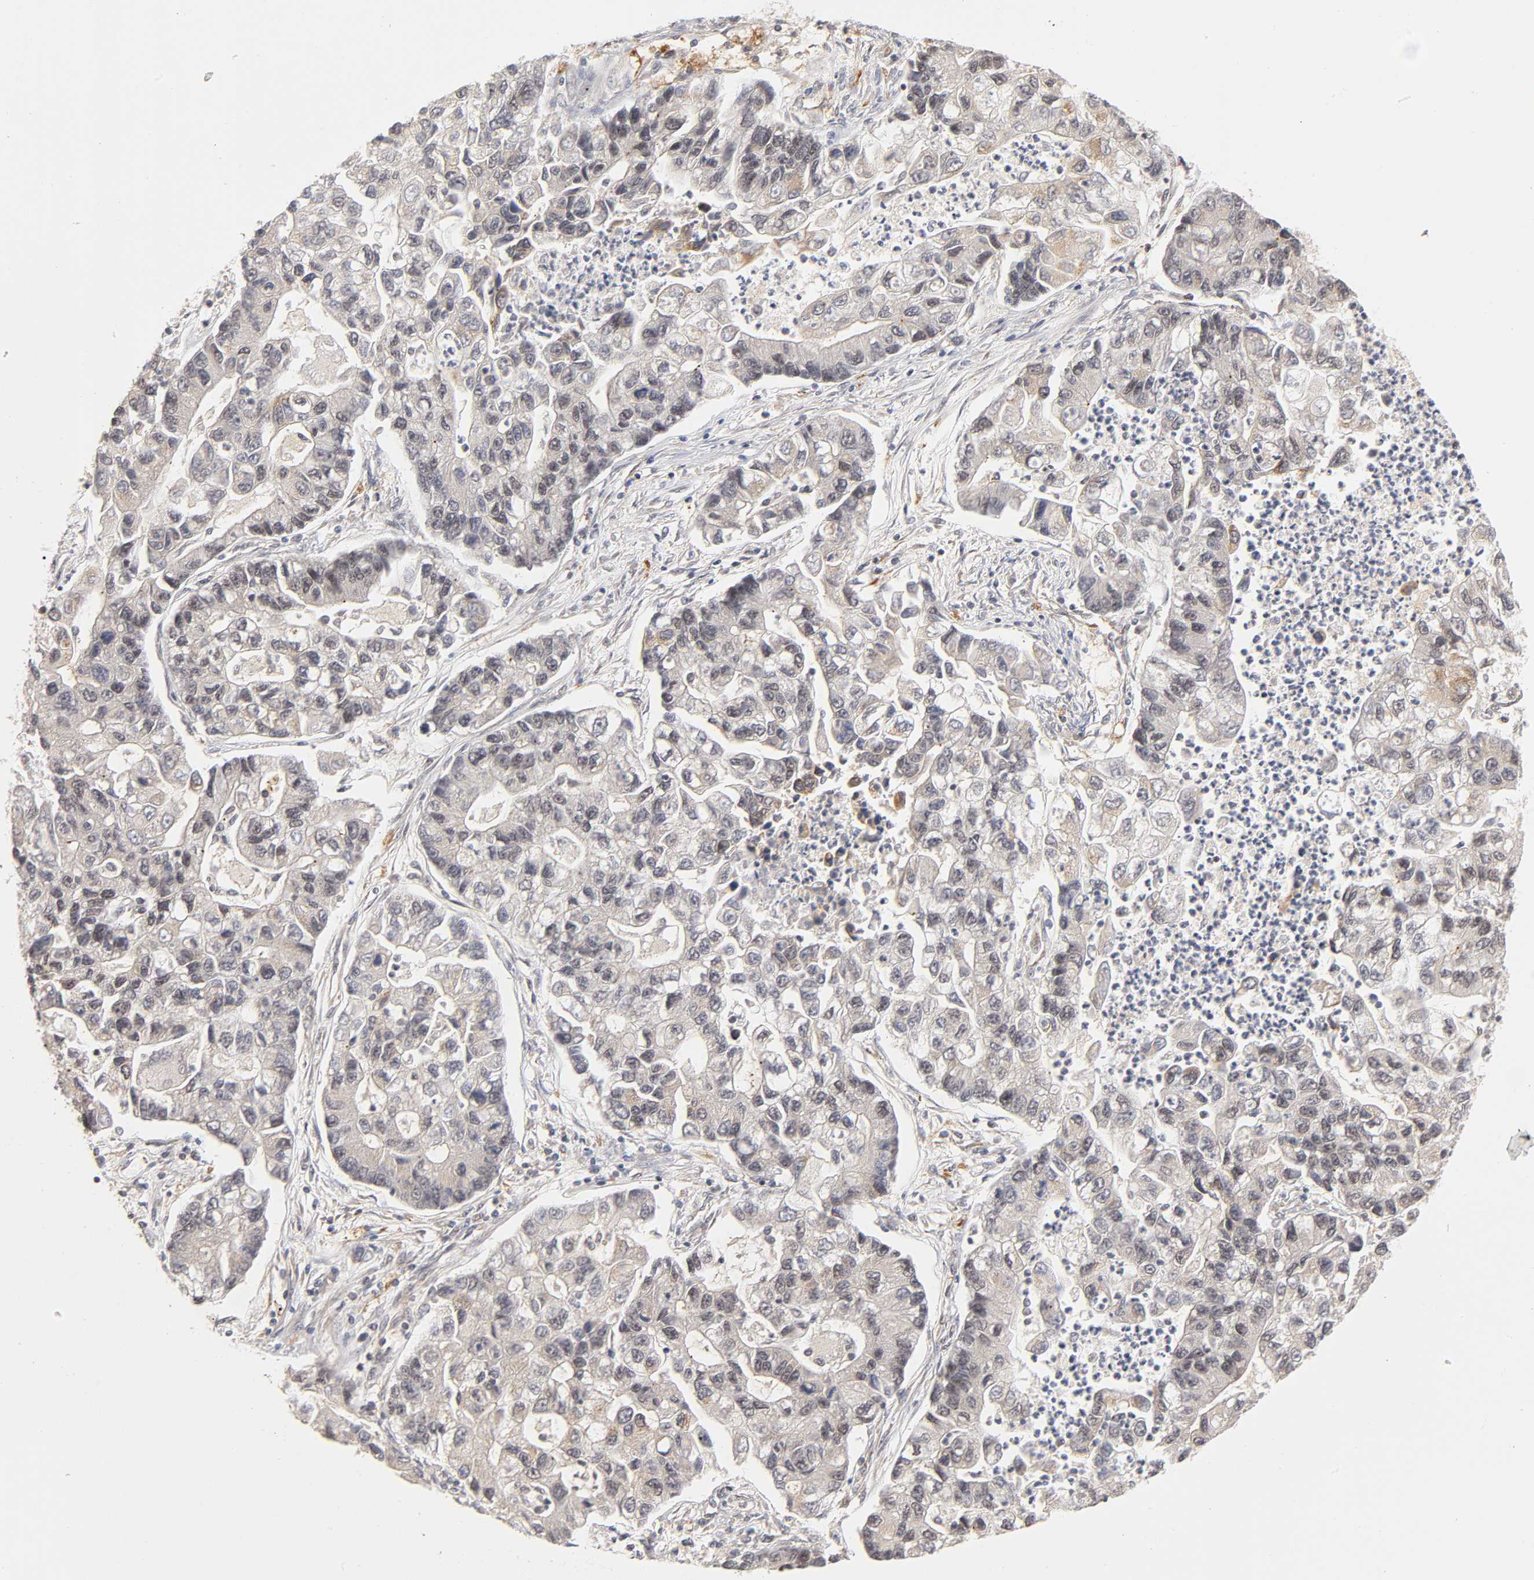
{"staining": {"intensity": "negative", "quantity": "none", "location": "none"}, "tissue": "lung cancer", "cell_type": "Tumor cells", "image_type": "cancer", "snomed": [{"axis": "morphology", "description": "Adenocarcinoma, NOS"}, {"axis": "topography", "description": "Lung"}], "caption": "High magnification brightfield microscopy of lung adenocarcinoma stained with DAB (3,3'-diaminobenzidine) (brown) and counterstained with hematoxylin (blue): tumor cells show no significant positivity.", "gene": "TAF10", "patient": {"sex": "female", "age": 51}}